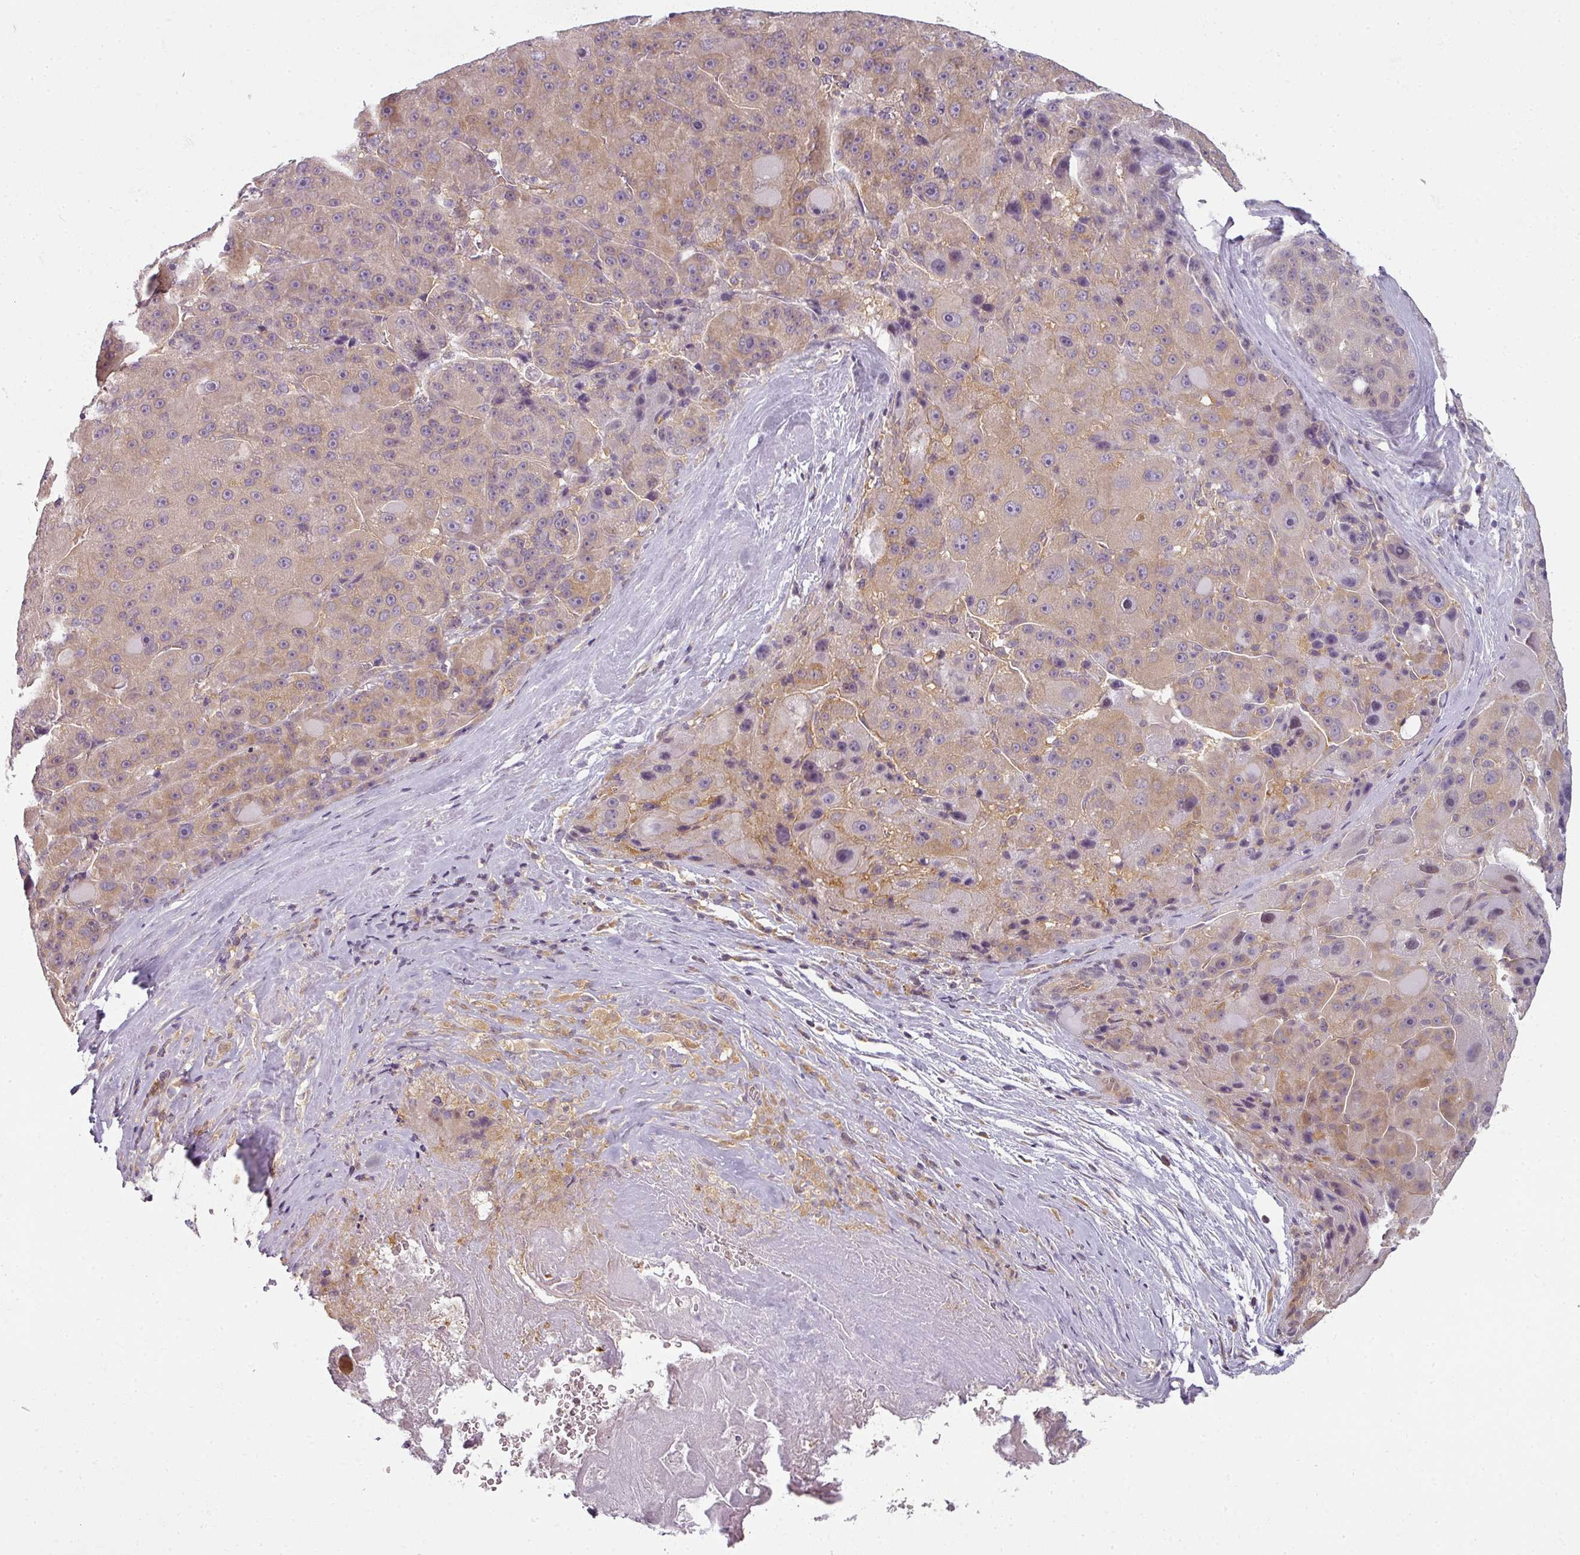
{"staining": {"intensity": "weak", "quantity": "25%-75%", "location": "cytoplasmic/membranous"}, "tissue": "liver cancer", "cell_type": "Tumor cells", "image_type": "cancer", "snomed": [{"axis": "morphology", "description": "Carcinoma, Hepatocellular, NOS"}, {"axis": "topography", "description": "Liver"}], "caption": "Hepatocellular carcinoma (liver) stained with DAB (3,3'-diaminobenzidine) immunohistochemistry displays low levels of weak cytoplasmic/membranous positivity in about 25%-75% of tumor cells.", "gene": "AGPAT4", "patient": {"sex": "male", "age": 76}}